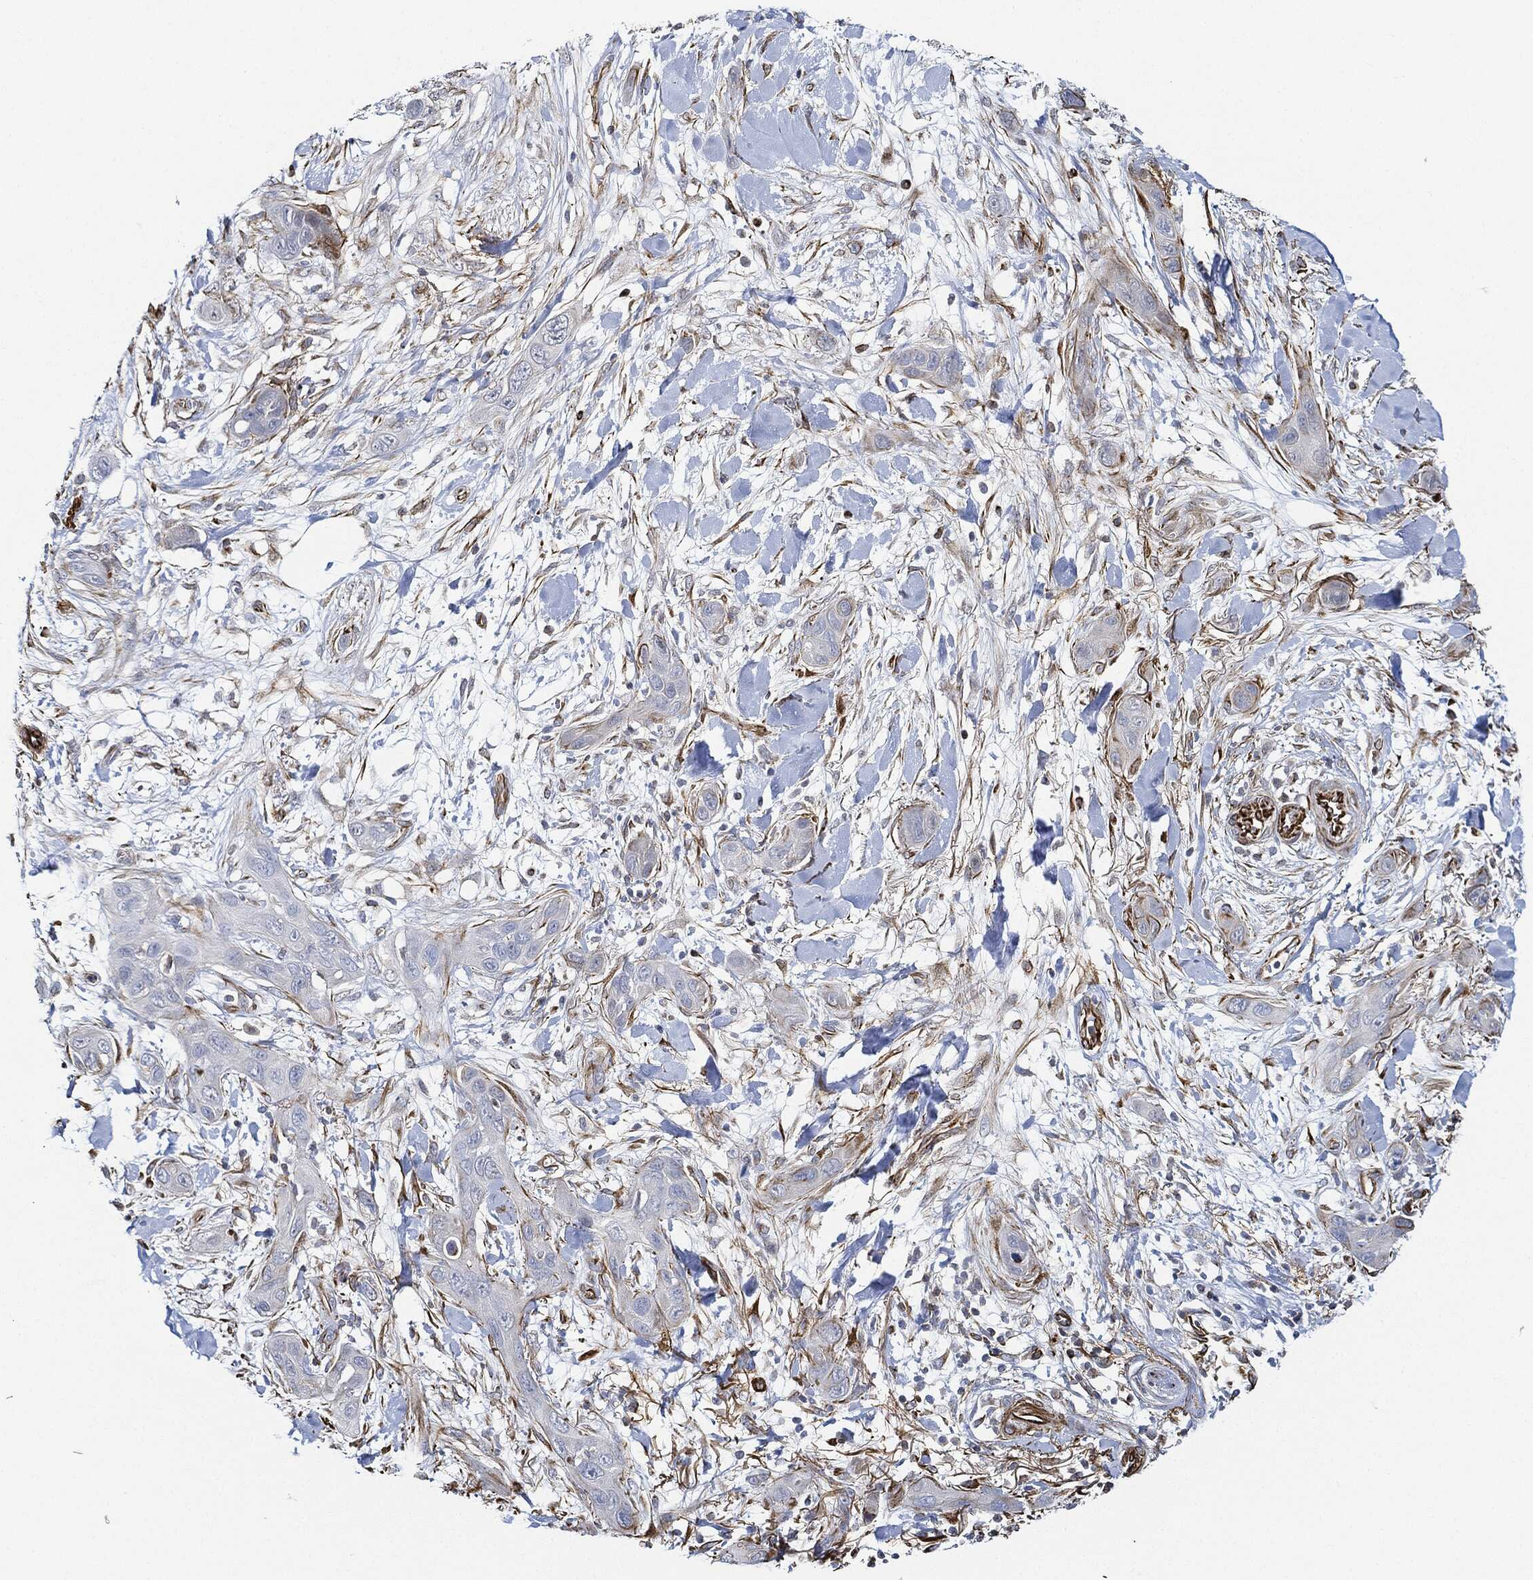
{"staining": {"intensity": "negative", "quantity": "none", "location": "none"}, "tissue": "skin cancer", "cell_type": "Tumor cells", "image_type": "cancer", "snomed": [{"axis": "morphology", "description": "Squamous cell carcinoma, NOS"}, {"axis": "topography", "description": "Skin"}], "caption": "This is an immunohistochemistry histopathology image of human skin squamous cell carcinoma. There is no staining in tumor cells.", "gene": "THSD1", "patient": {"sex": "male", "age": 78}}